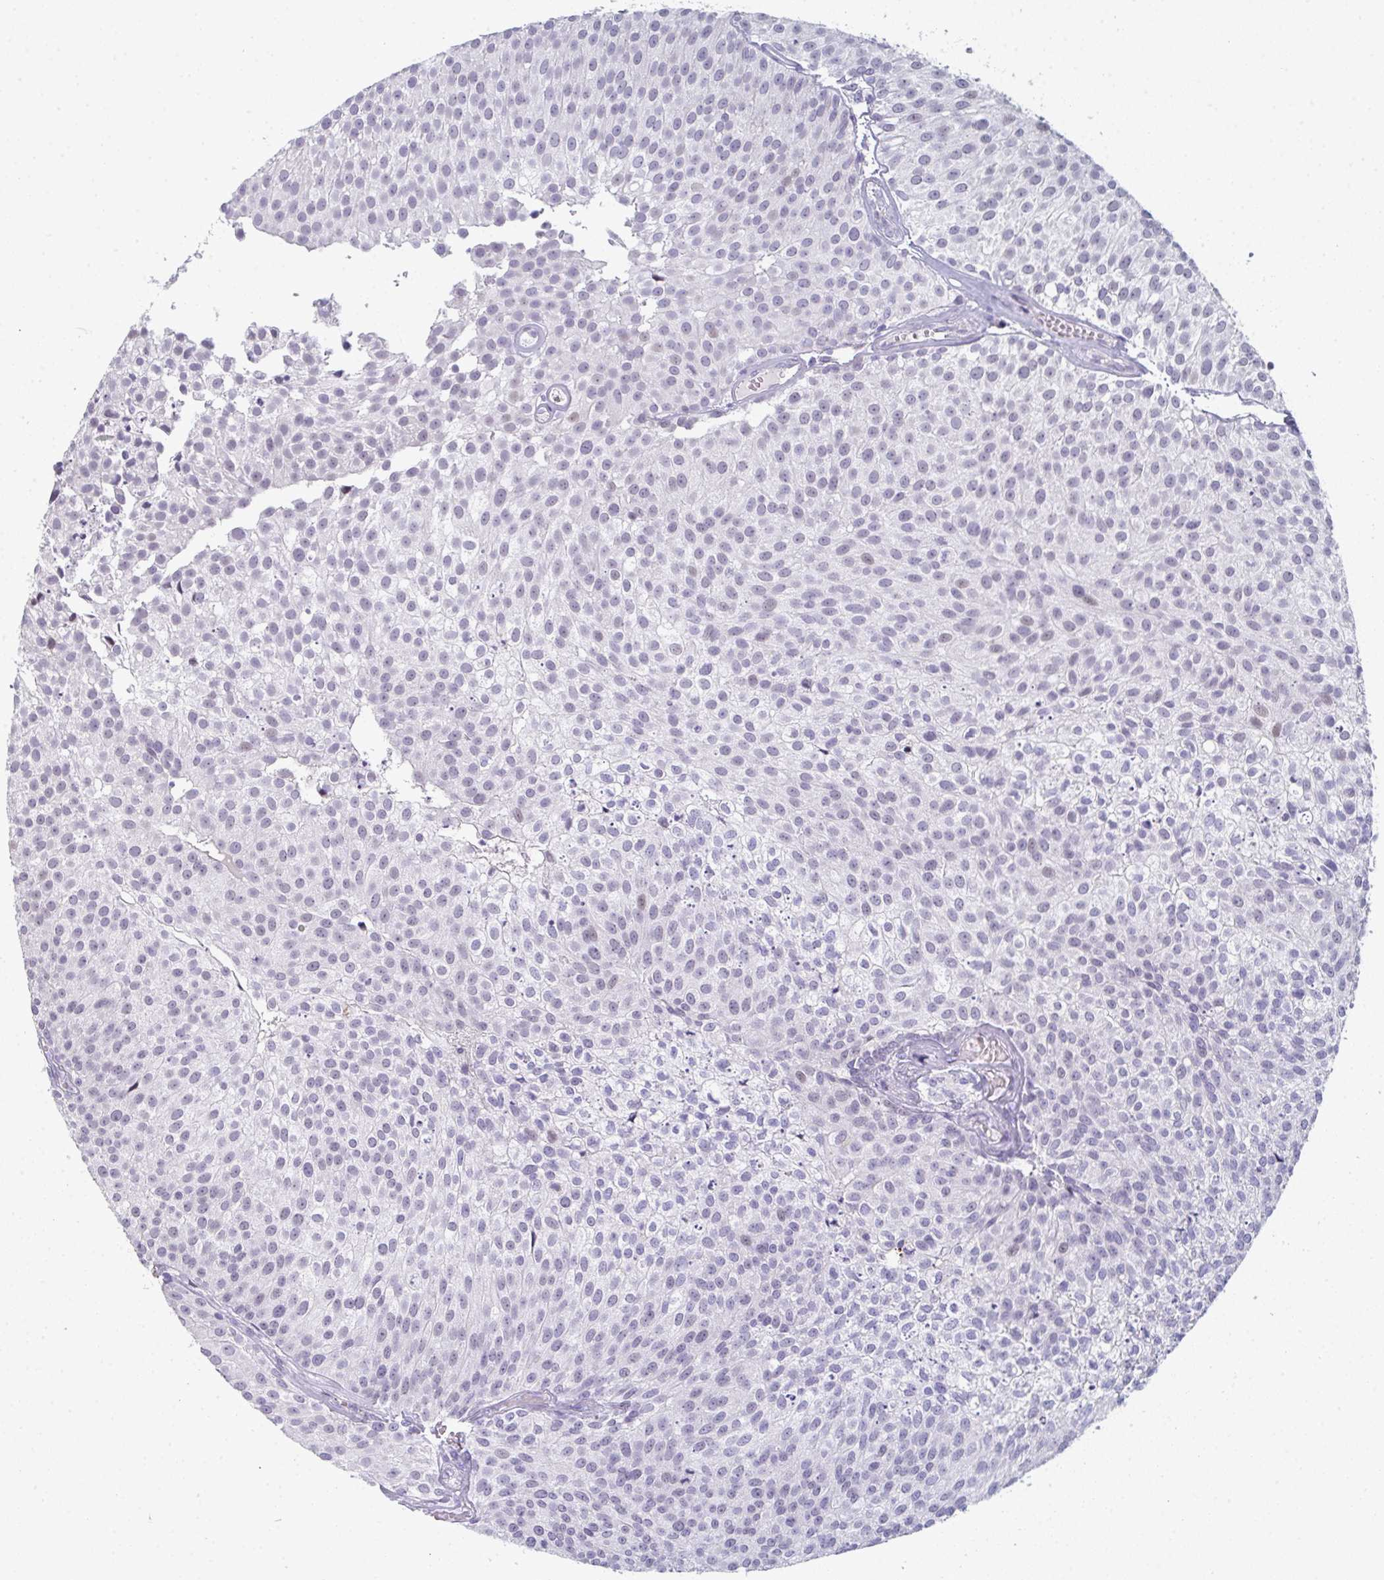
{"staining": {"intensity": "weak", "quantity": "<25%", "location": "nuclear"}, "tissue": "urothelial cancer", "cell_type": "Tumor cells", "image_type": "cancer", "snomed": [{"axis": "morphology", "description": "Urothelial carcinoma, Low grade"}, {"axis": "topography", "description": "Urinary bladder"}], "caption": "Urothelial cancer stained for a protein using immunohistochemistry (IHC) displays no positivity tumor cells.", "gene": "A1CF", "patient": {"sex": "female", "age": 79}}